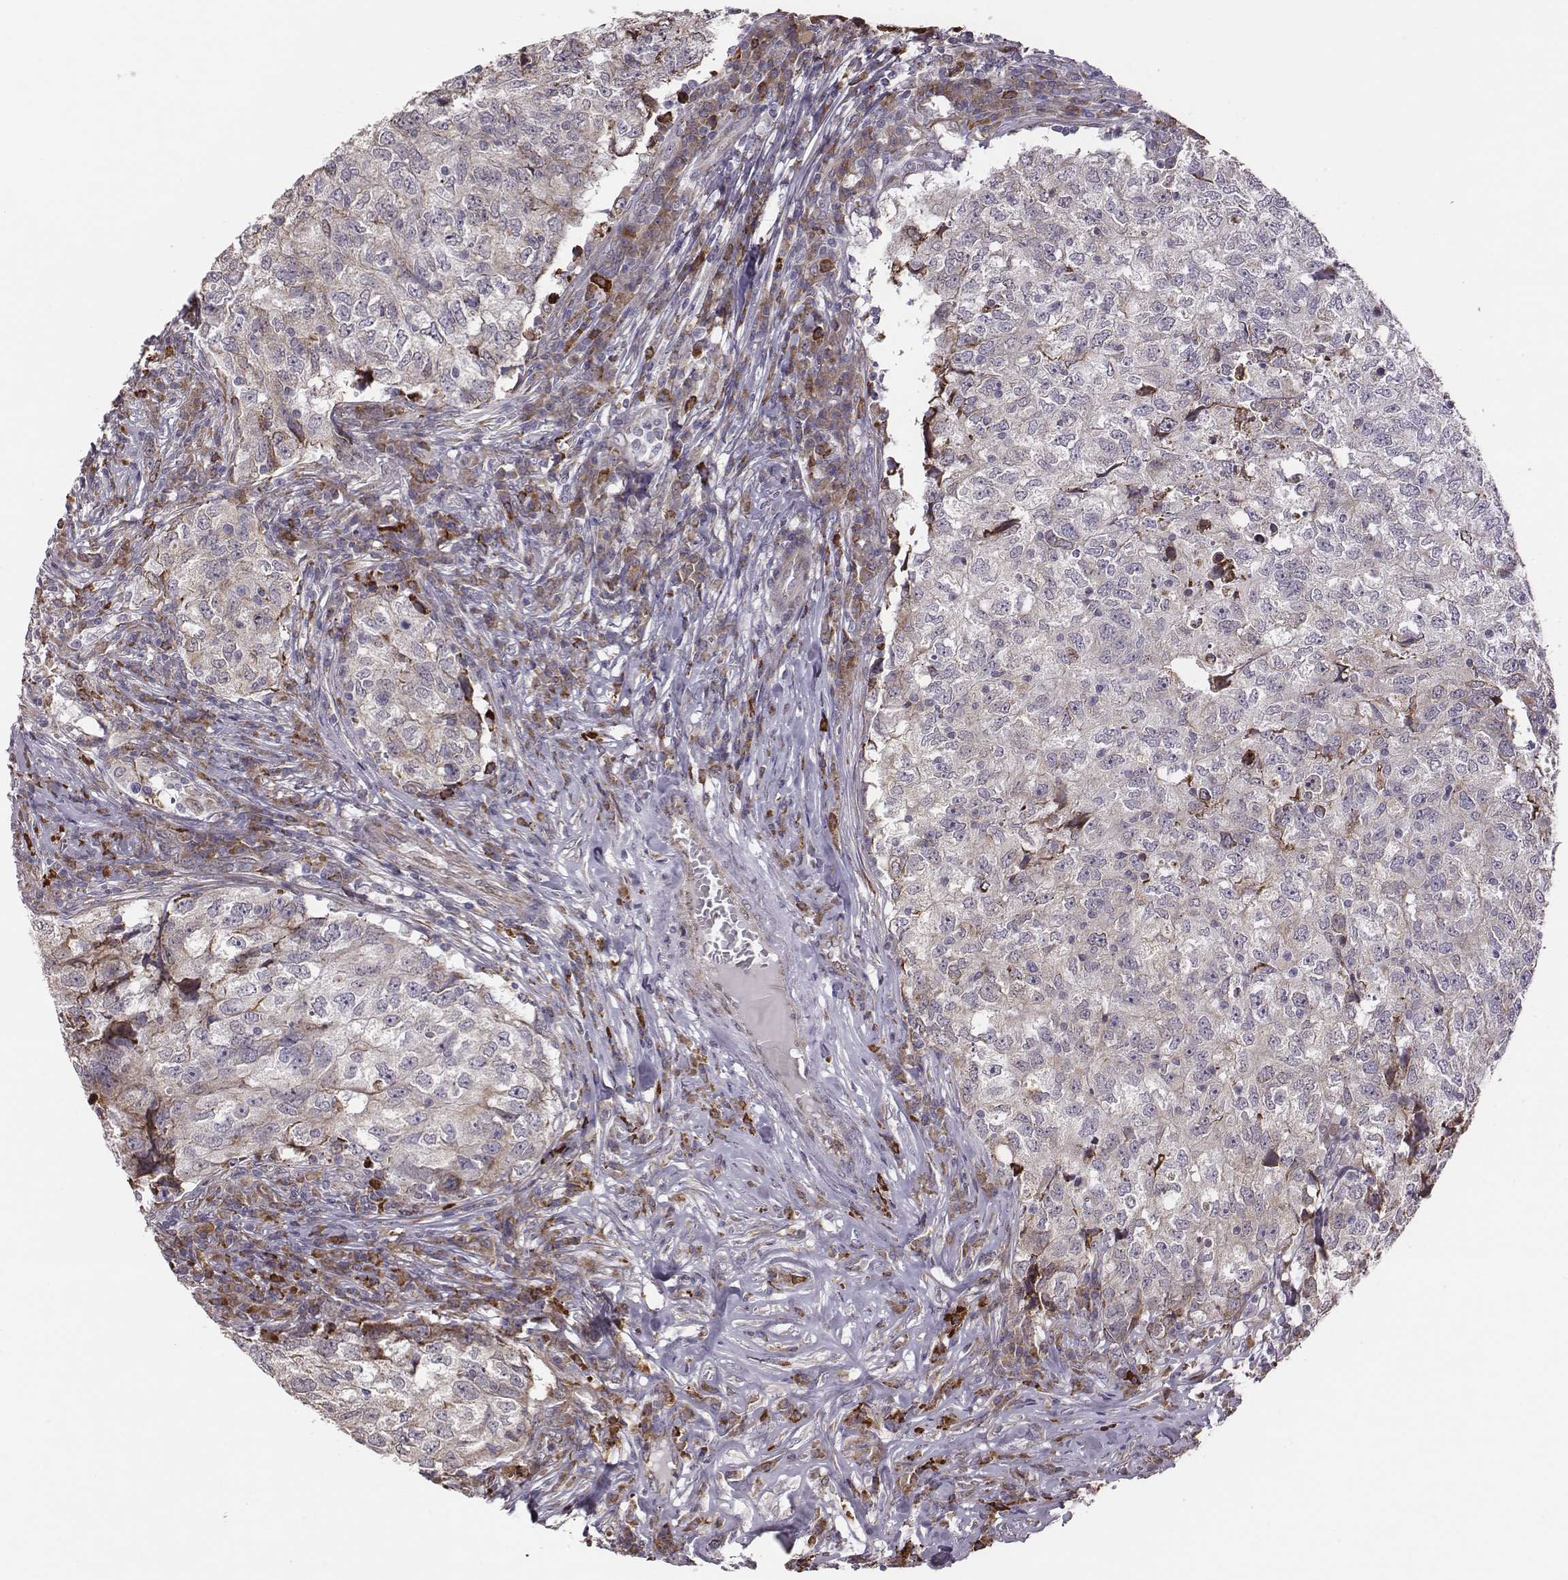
{"staining": {"intensity": "moderate", "quantity": "<25%", "location": "cytoplasmic/membranous"}, "tissue": "breast cancer", "cell_type": "Tumor cells", "image_type": "cancer", "snomed": [{"axis": "morphology", "description": "Duct carcinoma"}, {"axis": "topography", "description": "Breast"}], "caption": "This is an image of immunohistochemistry staining of invasive ductal carcinoma (breast), which shows moderate staining in the cytoplasmic/membranous of tumor cells.", "gene": "SELENOI", "patient": {"sex": "female", "age": 30}}